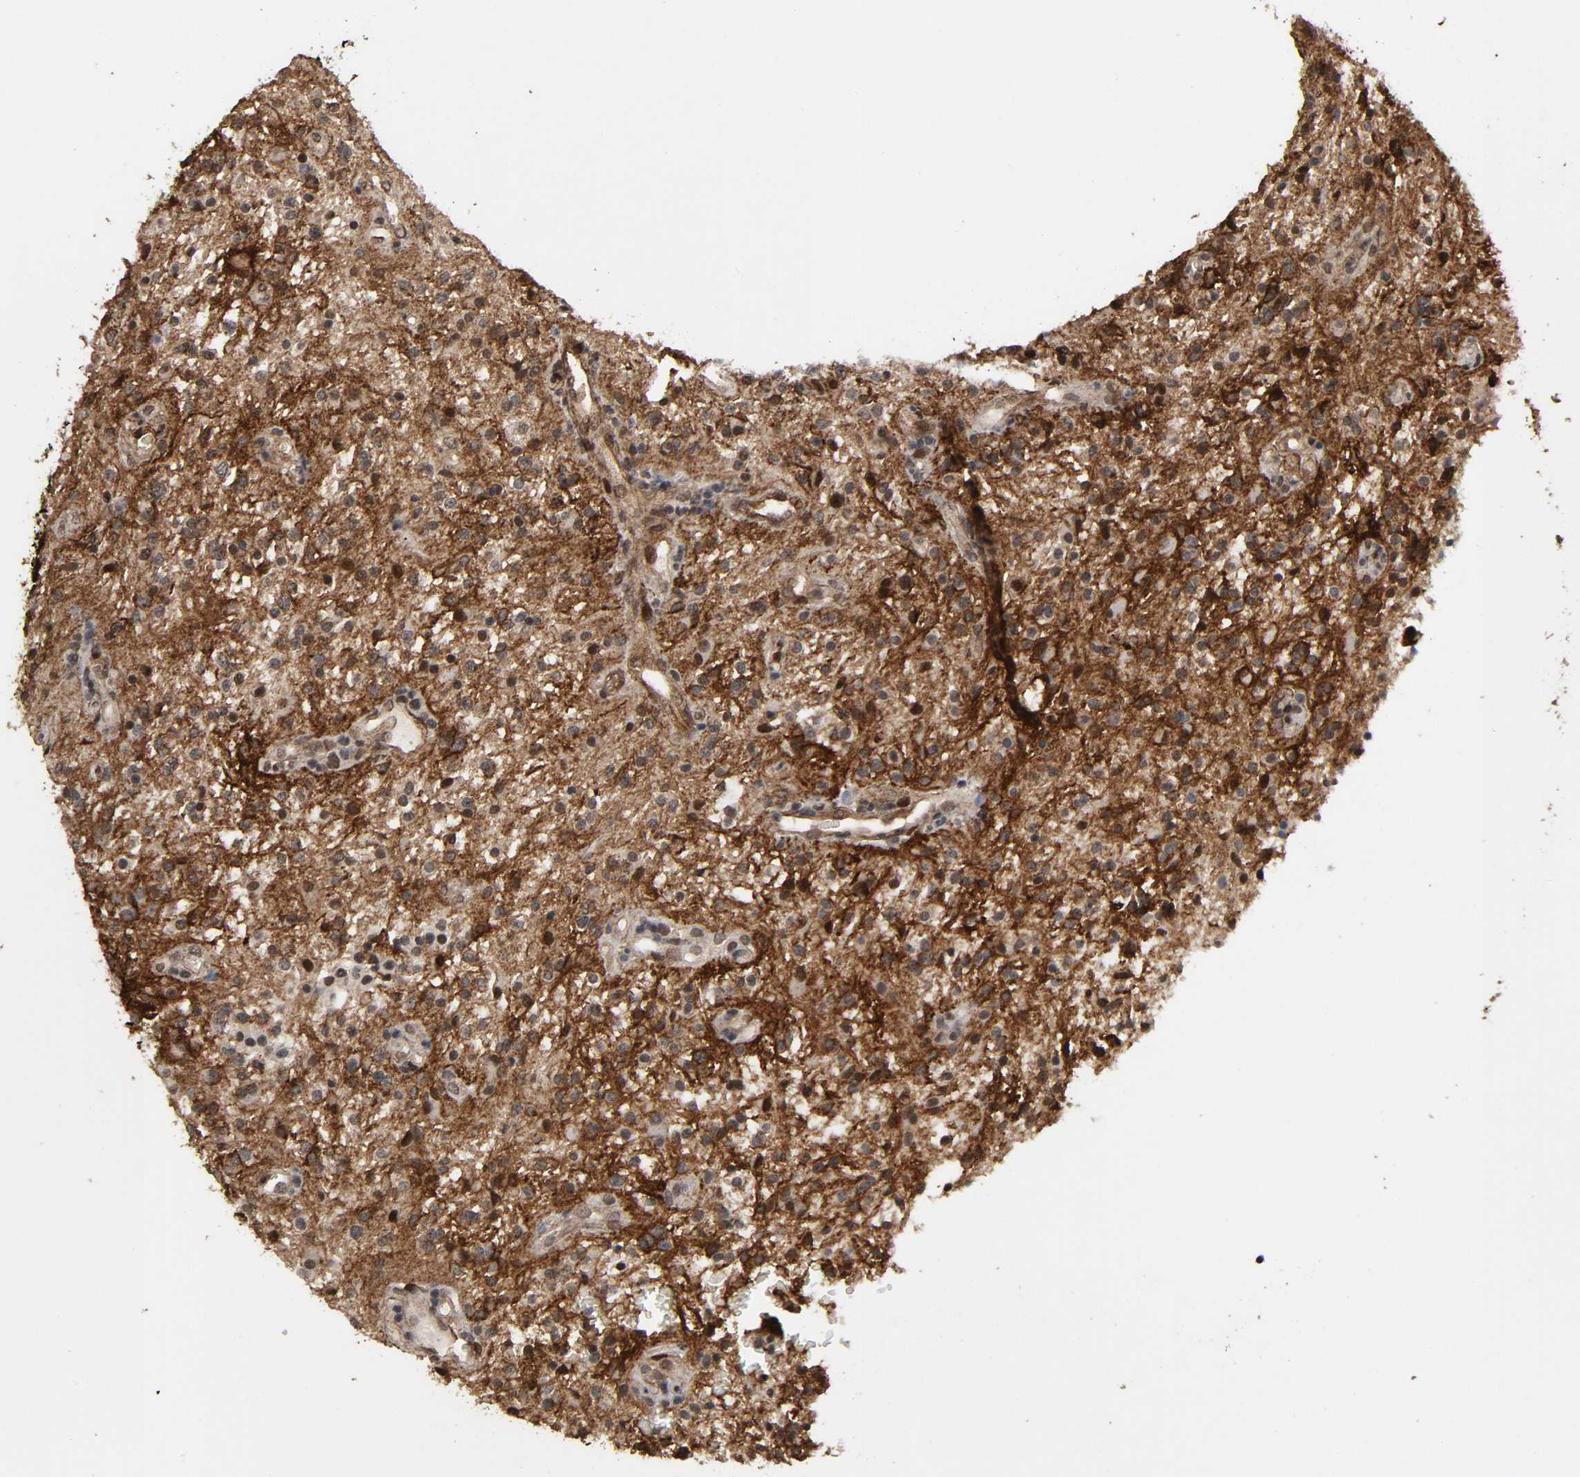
{"staining": {"intensity": "weak", "quantity": ">75%", "location": "cytoplasmic/membranous,nuclear"}, "tissue": "glioma", "cell_type": "Tumor cells", "image_type": "cancer", "snomed": [{"axis": "morphology", "description": "Glioma, malignant, NOS"}, {"axis": "topography", "description": "Cerebellum"}], "caption": "Immunohistochemistry (IHC) (DAB (3,3'-diaminobenzidine)) staining of human glioma (malignant) demonstrates weak cytoplasmic/membranous and nuclear protein positivity in about >75% of tumor cells. (Brightfield microscopy of DAB IHC at high magnification).", "gene": "AHNAK2", "patient": {"sex": "female", "age": 10}}